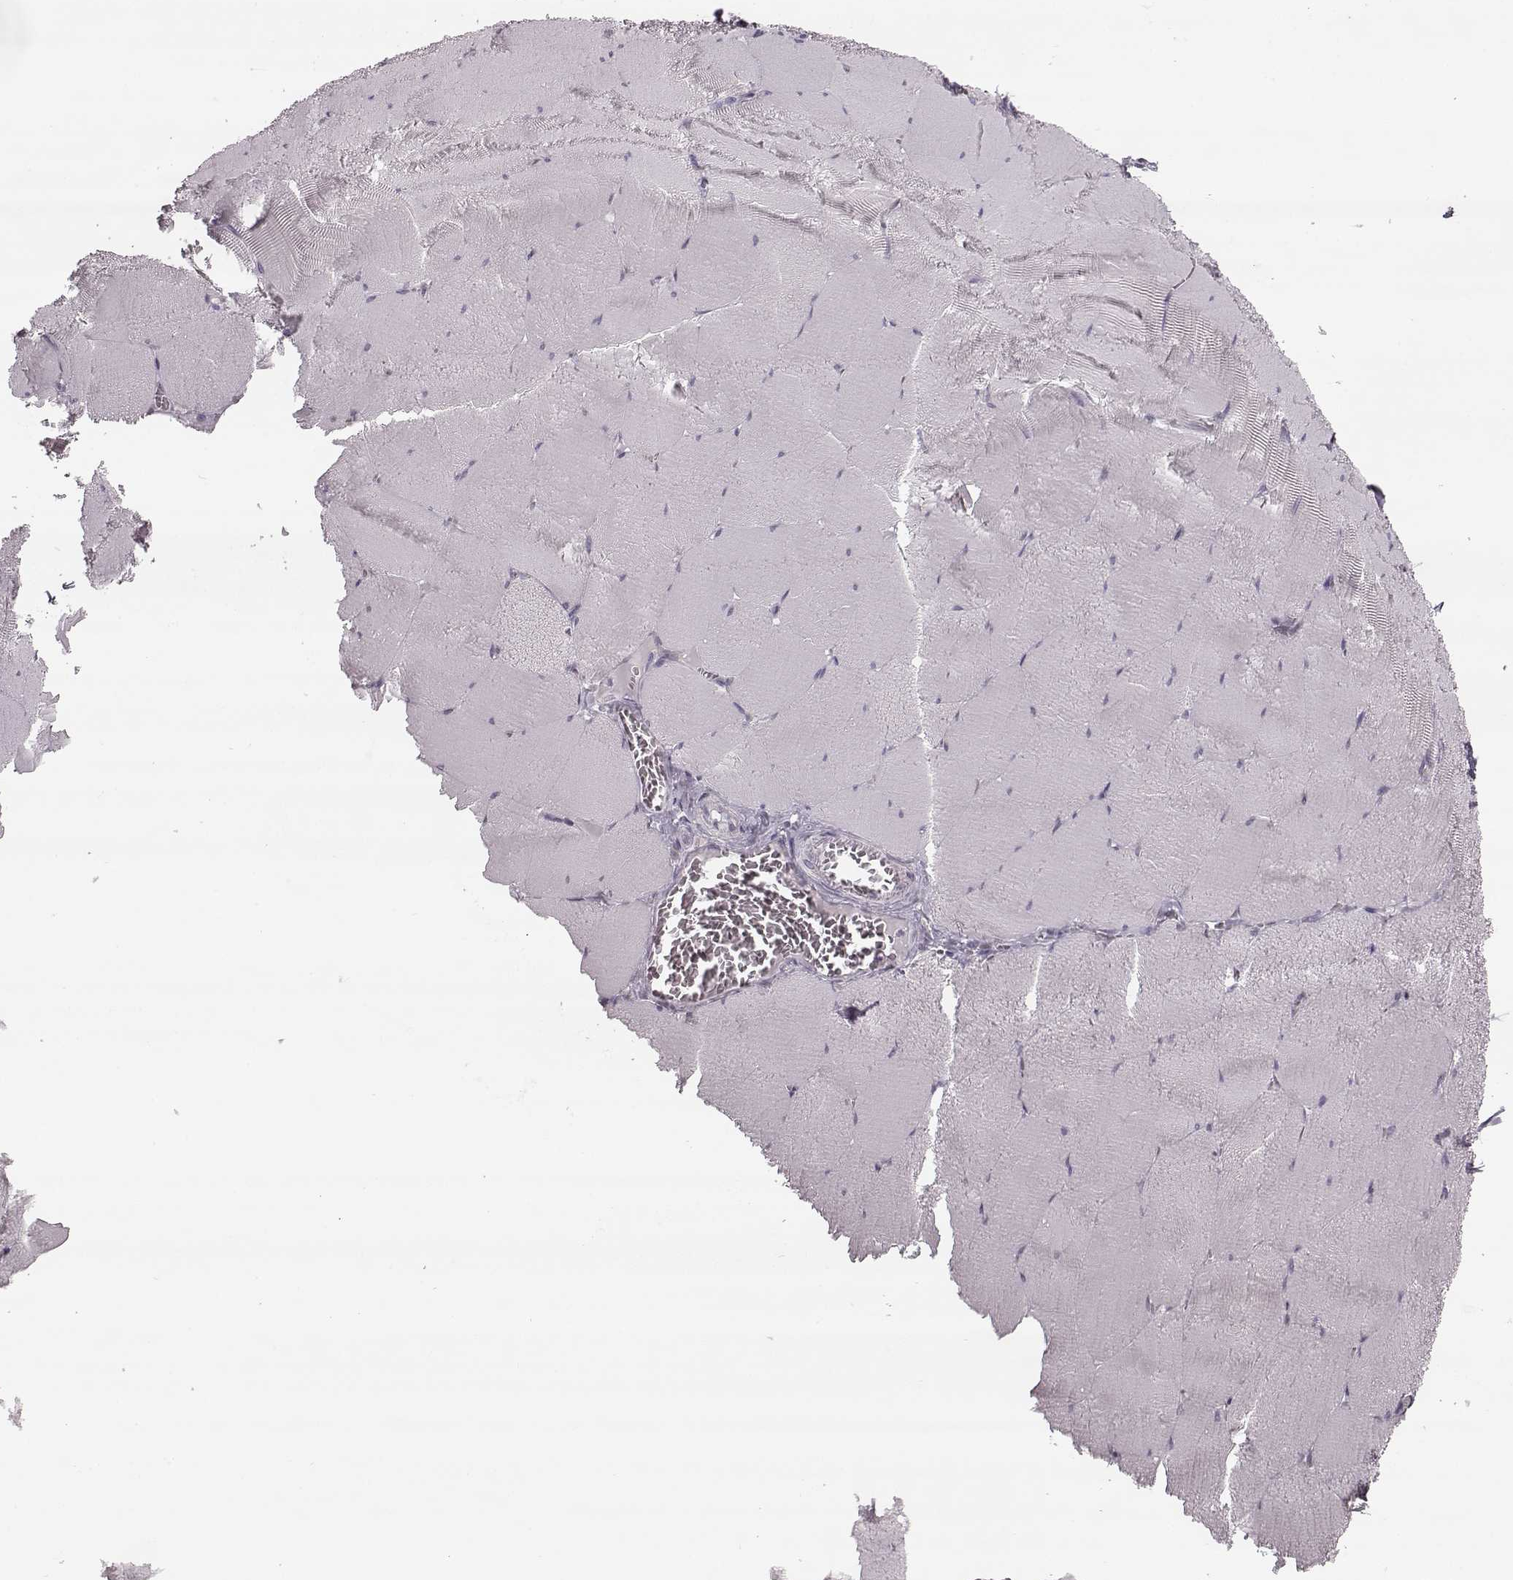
{"staining": {"intensity": "negative", "quantity": "none", "location": "none"}, "tissue": "skeletal muscle", "cell_type": "Myocytes", "image_type": "normal", "snomed": [{"axis": "morphology", "description": "Normal tissue, NOS"}, {"axis": "morphology", "description": "Malignant melanoma, Metastatic site"}, {"axis": "topography", "description": "Skeletal muscle"}], "caption": "This is an IHC histopathology image of normal human skeletal muscle. There is no staining in myocytes.", "gene": "MAP6D1", "patient": {"sex": "male", "age": 50}}